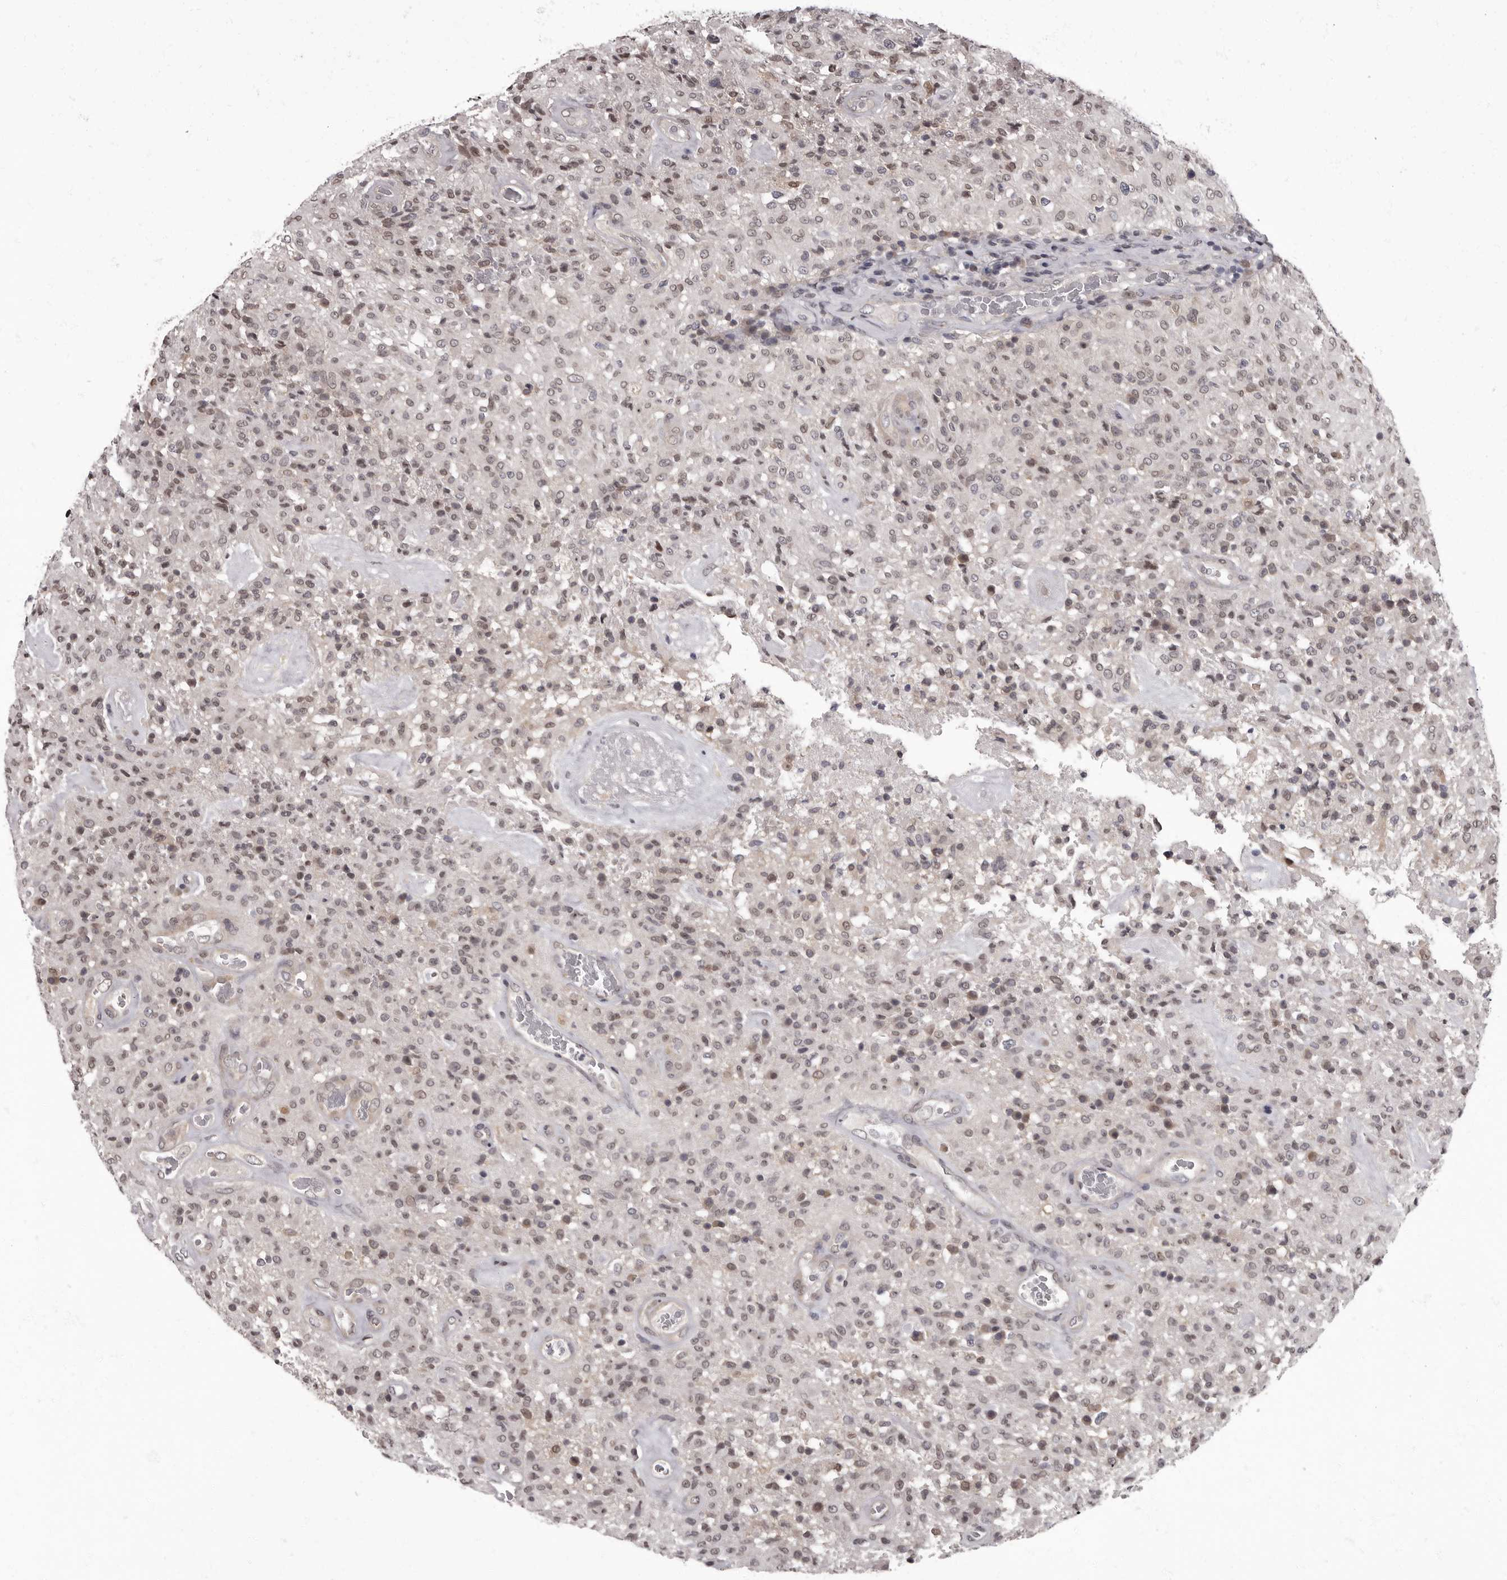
{"staining": {"intensity": "weak", "quantity": ">75%", "location": "nuclear"}, "tissue": "glioma", "cell_type": "Tumor cells", "image_type": "cancer", "snomed": [{"axis": "morphology", "description": "Glioma, malignant, High grade"}, {"axis": "topography", "description": "Brain"}], "caption": "Glioma tissue shows weak nuclear positivity in approximately >75% of tumor cells, visualized by immunohistochemistry.", "gene": "C1orf50", "patient": {"sex": "female", "age": 57}}